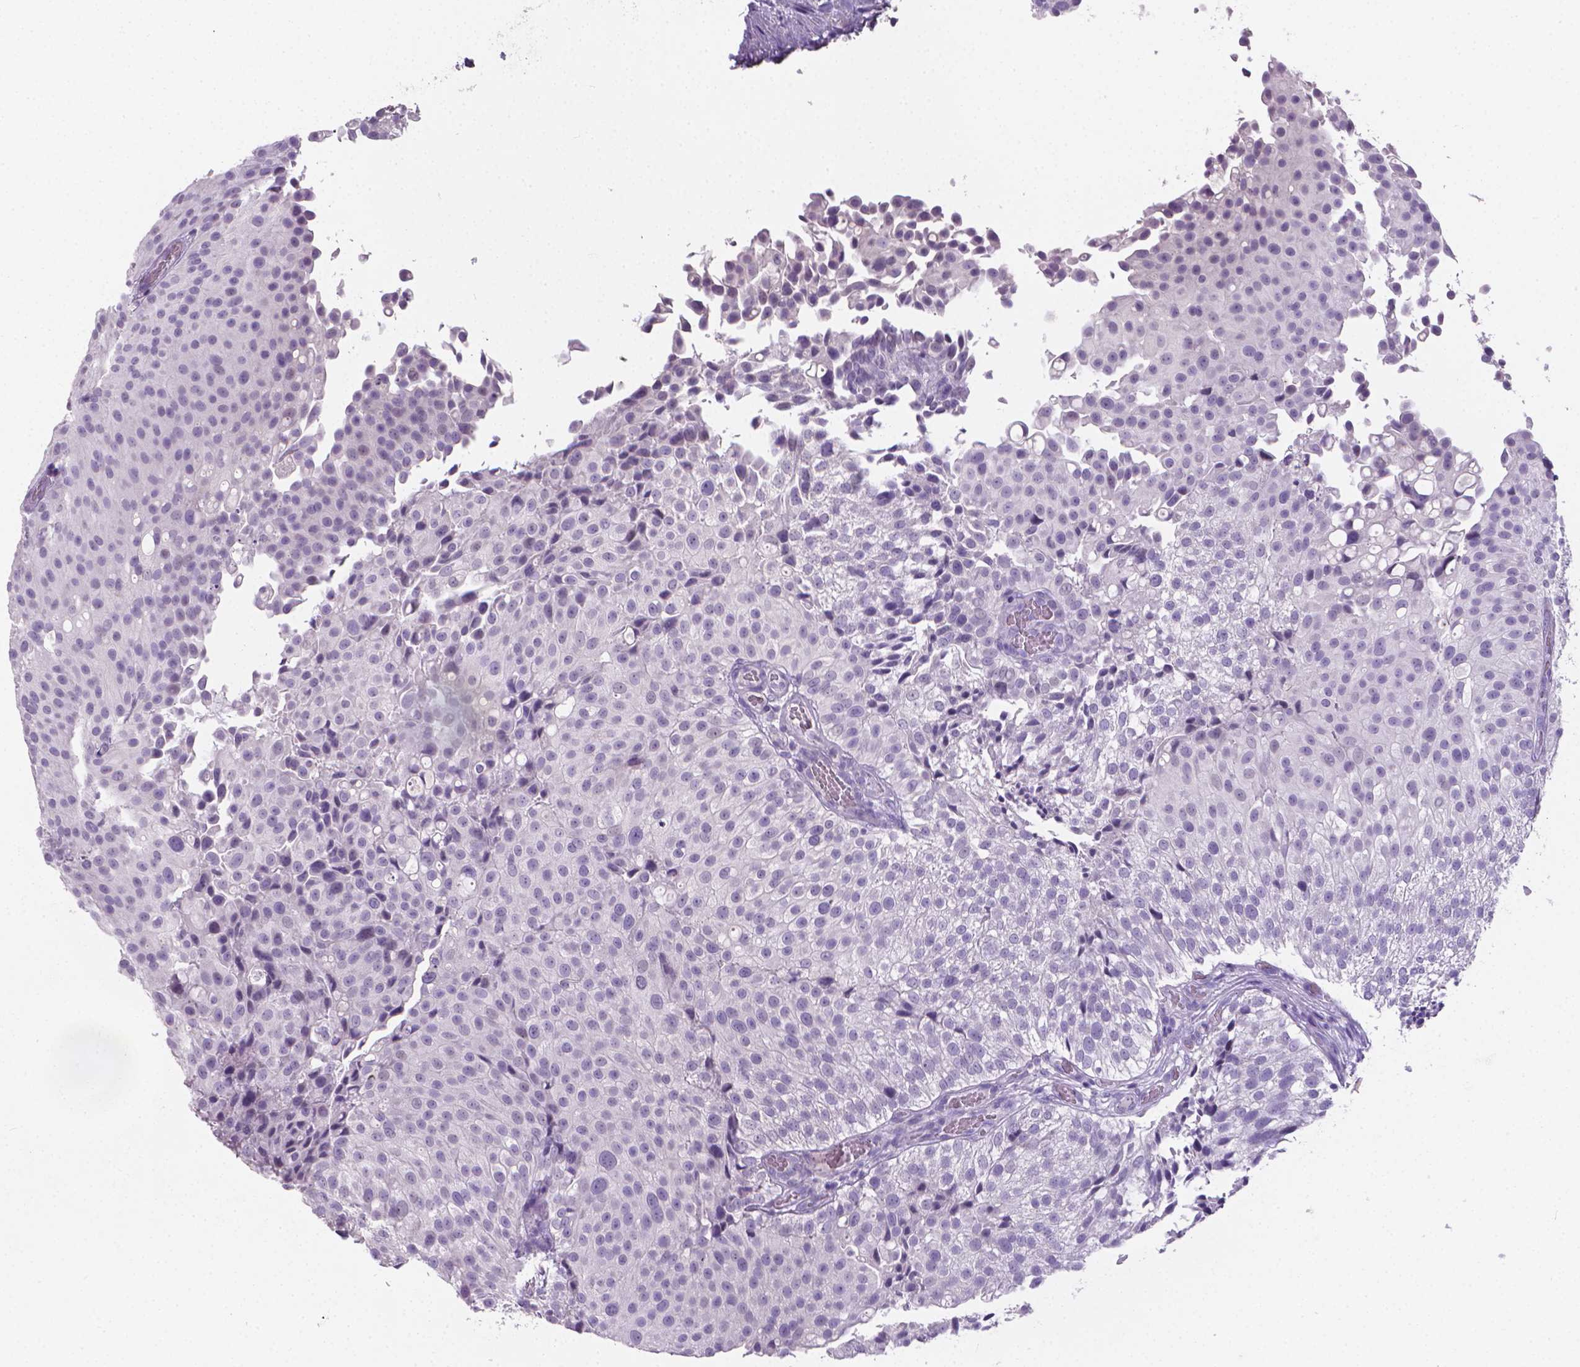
{"staining": {"intensity": "negative", "quantity": "none", "location": "none"}, "tissue": "urothelial cancer", "cell_type": "Tumor cells", "image_type": "cancer", "snomed": [{"axis": "morphology", "description": "Urothelial carcinoma, Low grade"}, {"axis": "topography", "description": "Urinary bladder"}], "caption": "This is a image of IHC staining of urothelial cancer, which shows no positivity in tumor cells. Nuclei are stained in blue.", "gene": "XPNPEP2", "patient": {"sex": "male", "age": 80}}